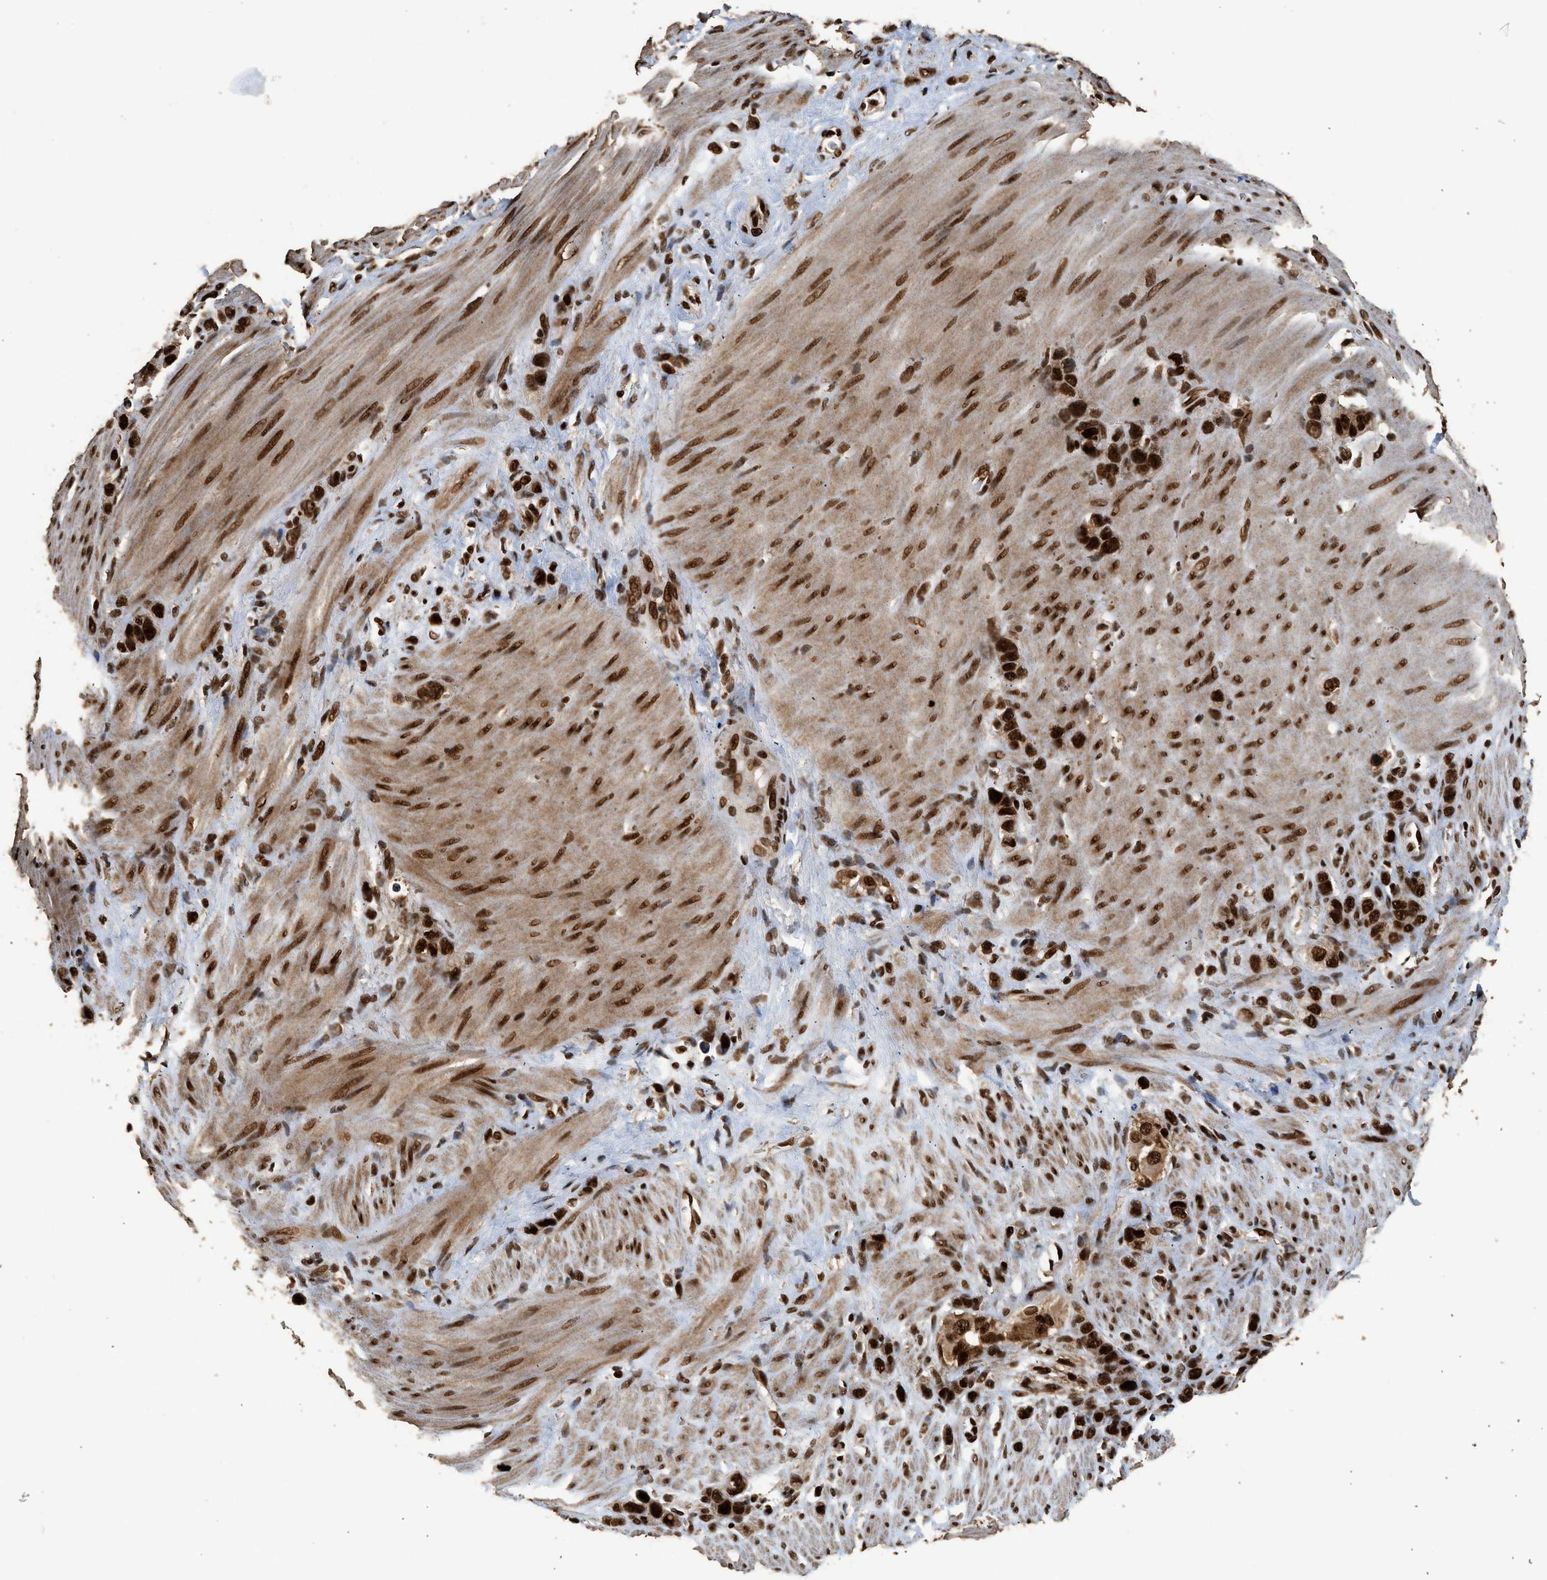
{"staining": {"intensity": "strong", "quantity": ">75%", "location": "nuclear"}, "tissue": "stomach cancer", "cell_type": "Tumor cells", "image_type": "cancer", "snomed": [{"axis": "morphology", "description": "Adenocarcinoma, NOS"}, {"axis": "morphology", "description": "Adenocarcinoma, High grade"}, {"axis": "topography", "description": "Stomach, upper"}, {"axis": "topography", "description": "Stomach, lower"}], "caption": "A histopathology image showing strong nuclear positivity in approximately >75% of tumor cells in stomach cancer, as visualized by brown immunohistochemical staining.", "gene": "PPP4R3B", "patient": {"sex": "female", "age": 65}}